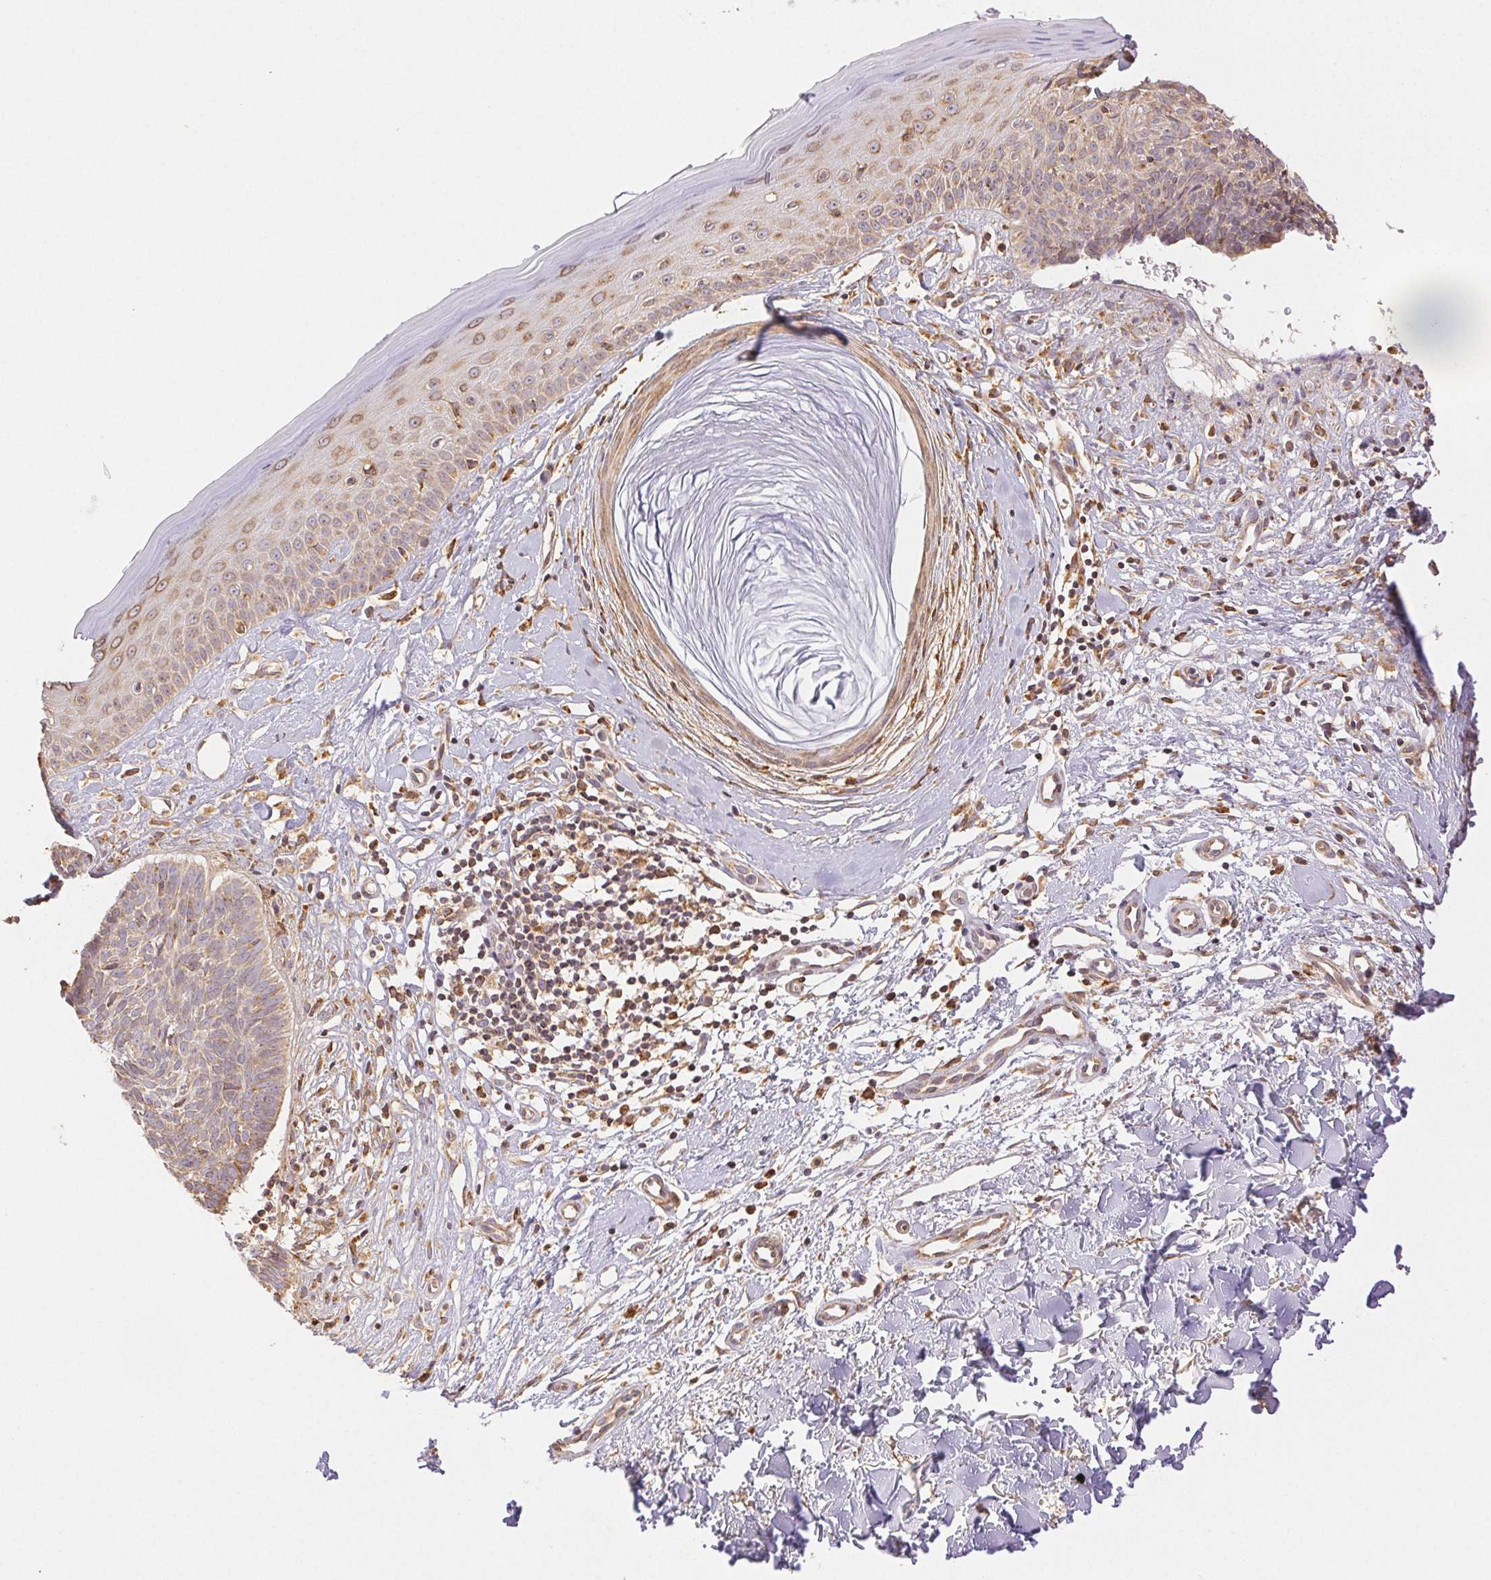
{"staining": {"intensity": "weak", "quantity": ">75%", "location": "cytoplasmic/membranous"}, "tissue": "skin cancer", "cell_type": "Tumor cells", "image_type": "cancer", "snomed": [{"axis": "morphology", "description": "Basal cell carcinoma"}, {"axis": "topography", "description": "Skin"}], "caption": "This micrograph demonstrates IHC staining of human skin cancer (basal cell carcinoma), with low weak cytoplasmic/membranous staining in approximately >75% of tumor cells.", "gene": "ENTREP1", "patient": {"sex": "male", "age": 51}}